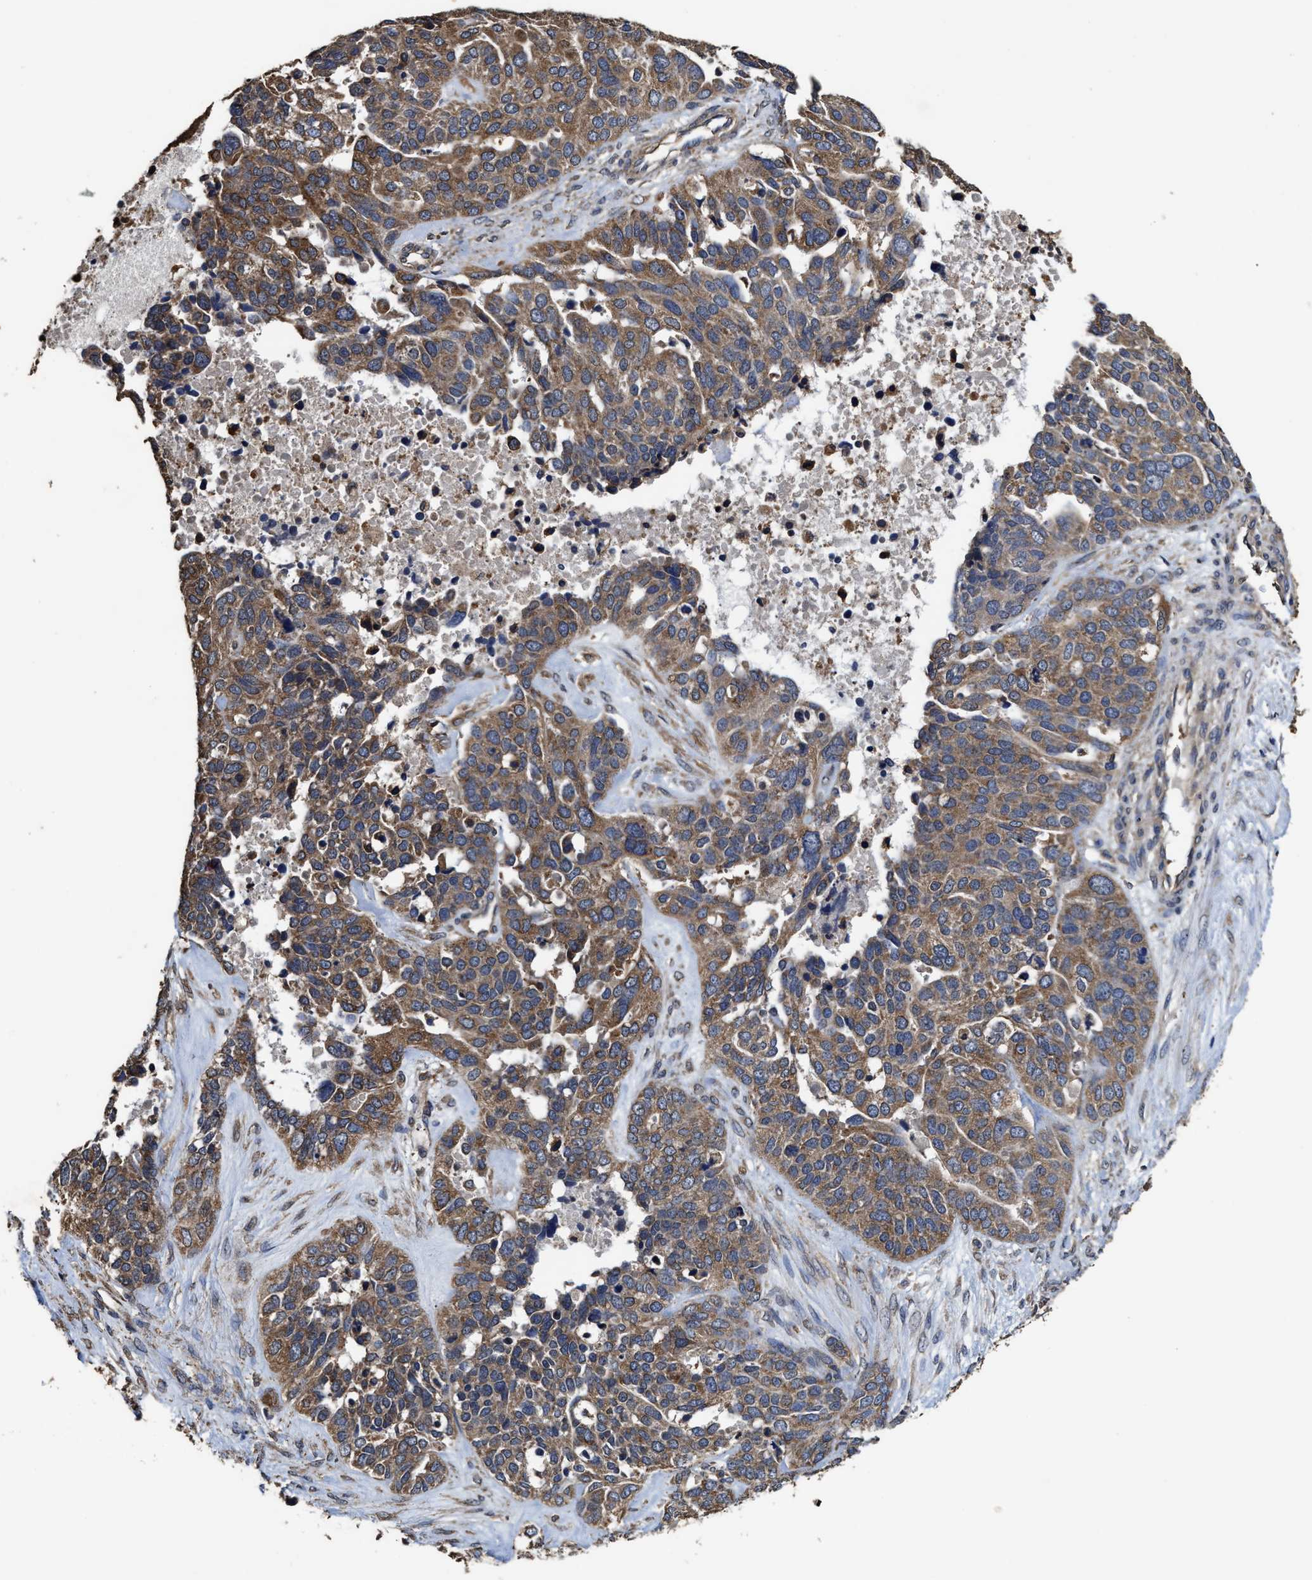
{"staining": {"intensity": "moderate", "quantity": ">75%", "location": "cytoplasmic/membranous"}, "tissue": "ovarian cancer", "cell_type": "Tumor cells", "image_type": "cancer", "snomed": [{"axis": "morphology", "description": "Cystadenocarcinoma, serous, NOS"}, {"axis": "topography", "description": "Ovary"}], "caption": "Immunohistochemistry (DAB (3,3'-diaminobenzidine)) staining of ovarian cancer exhibits moderate cytoplasmic/membranous protein expression in about >75% of tumor cells. Immunohistochemistry stains the protein in brown and the nuclei are stained blue.", "gene": "SFXN4", "patient": {"sex": "female", "age": 44}}